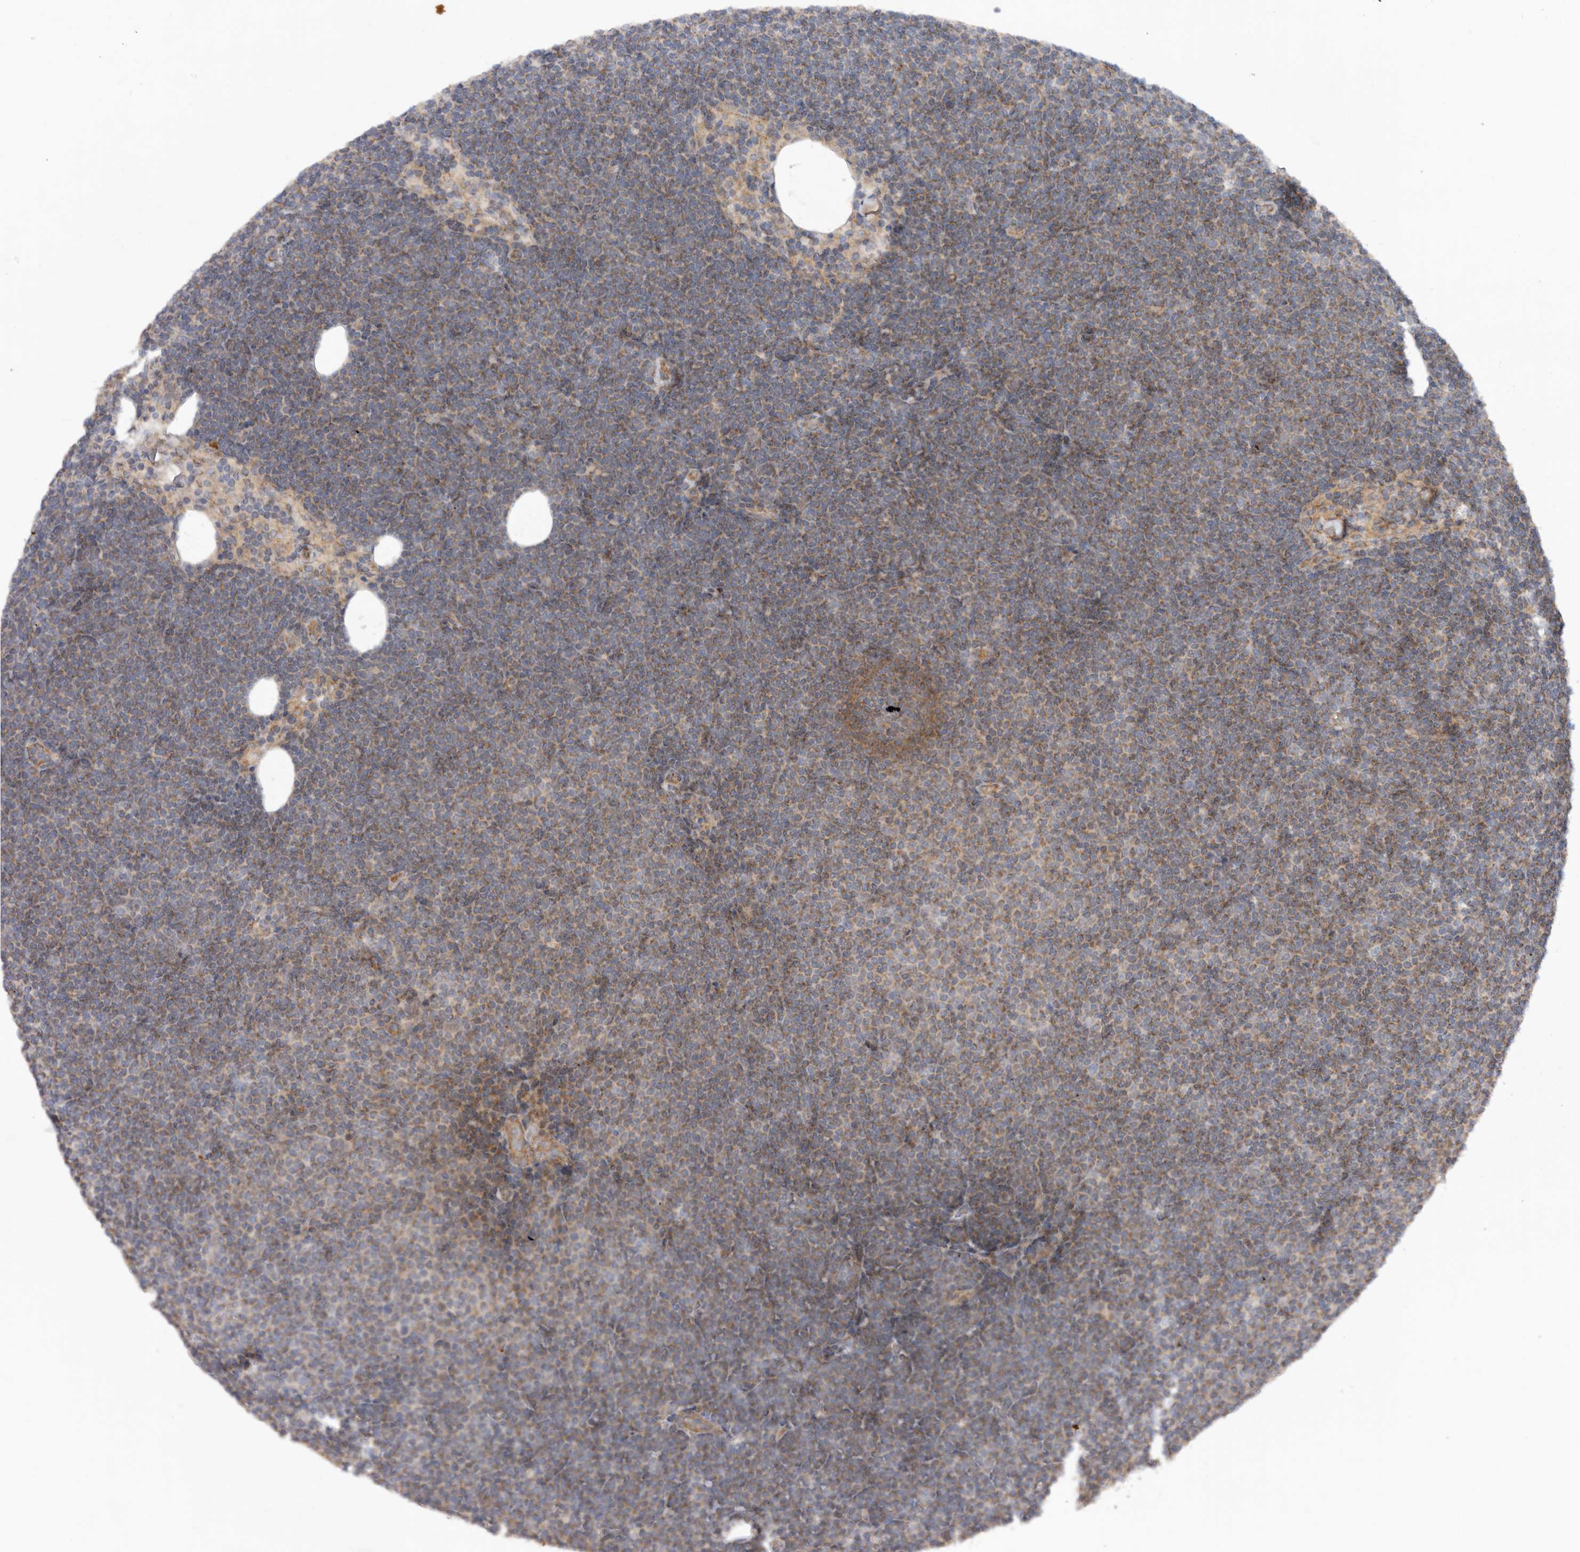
{"staining": {"intensity": "weak", "quantity": ">75%", "location": "cytoplasmic/membranous"}, "tissue": "lymphoma", "cell_type": "Tumor cells", "image_type": "cancer", "snomed": [{"axis": "morphology", "description": "Malignant lymphoma, non-Hodgkin's type, Low grade"}, {"axis": "topography", "description": "Lymph node"}], "caption": "DAB immunohistochemical staining of low-grade malignant lymphoma, non-Hodgkin's type shows weak cytoplasmic/membranous protein expression in about >75% of tumor cells.", "gene": "MTFR1L", "patient": {"sex": "female", "age": 53}}